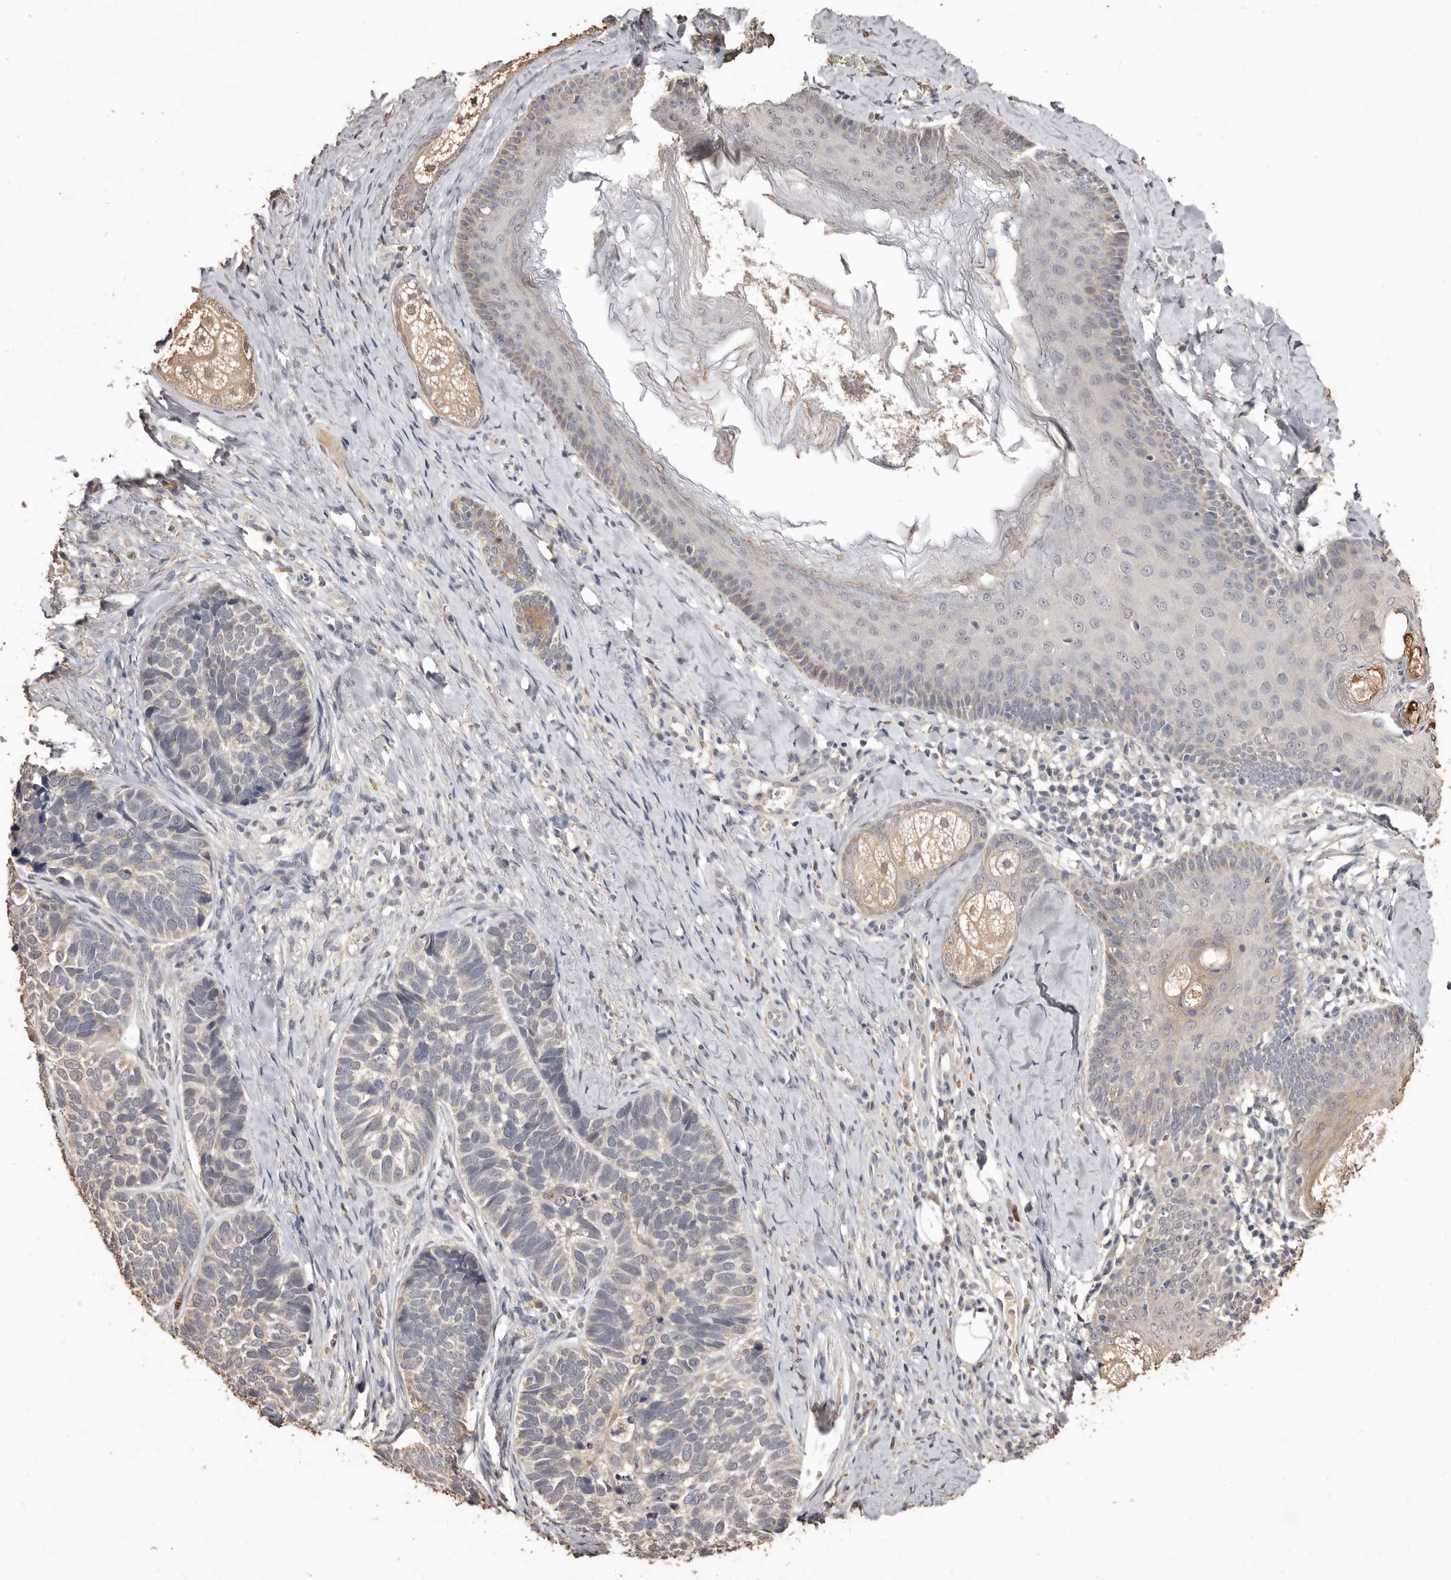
{"staining": {"intensity": "negative", "quantity": "none", "location": "none"}, "tissue": "skin cancer", "cell_type": "Tumor cells", "image_type": "cancer", "snomed": [{"axis": "morphology", "description": "Basal cell carcinoma"}, {"axis": "topography", "description": "Skin"}], "caption": "Immunohistochemistry image of neoplastic tissue: human skin cancer (basal cell carcinoma) stained with DAB (3,3'-diaminobenzidine) shows no significant protein positivity in tumor cells.", "gene": "INAVA", "patient": {"sex": "male", "age": 62}}